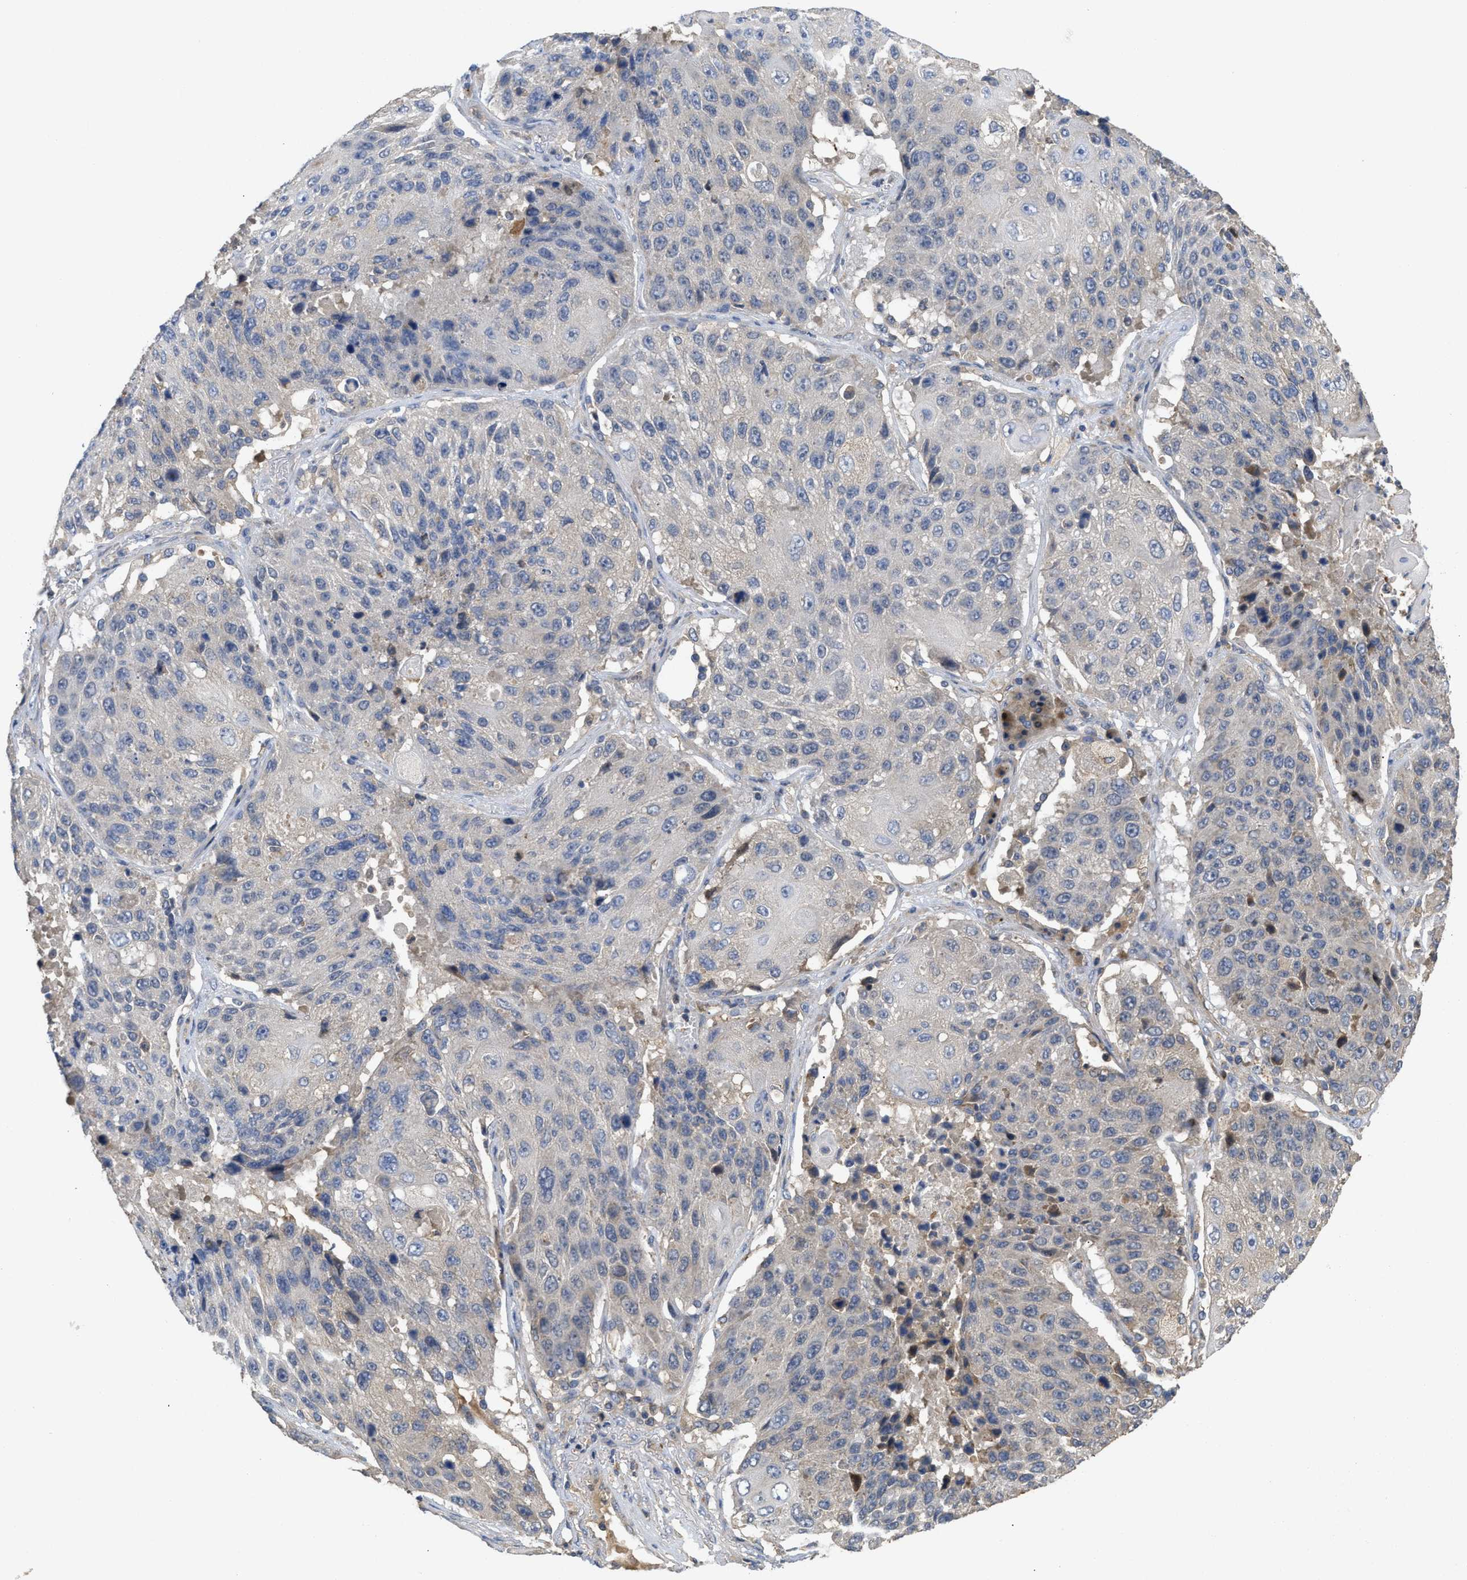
{"staining": {"intensity": "negative", "quantity": "none", "location": "none"}, "tissue": "lung cancer", "cell_type": "Tumor cells", "image_type": "cancer", "snomed": [{"axis": "morphology", "description": "Squamous cell carcinoma, NOS"}, {"axis": "topography", "description": "Lung"}], "caption": "An image of human squamous cell carcinoma (lung) is negative for staining in tumor cells.", "gene": "RNF216", "patient": {"sex": "male", "age": 61}}